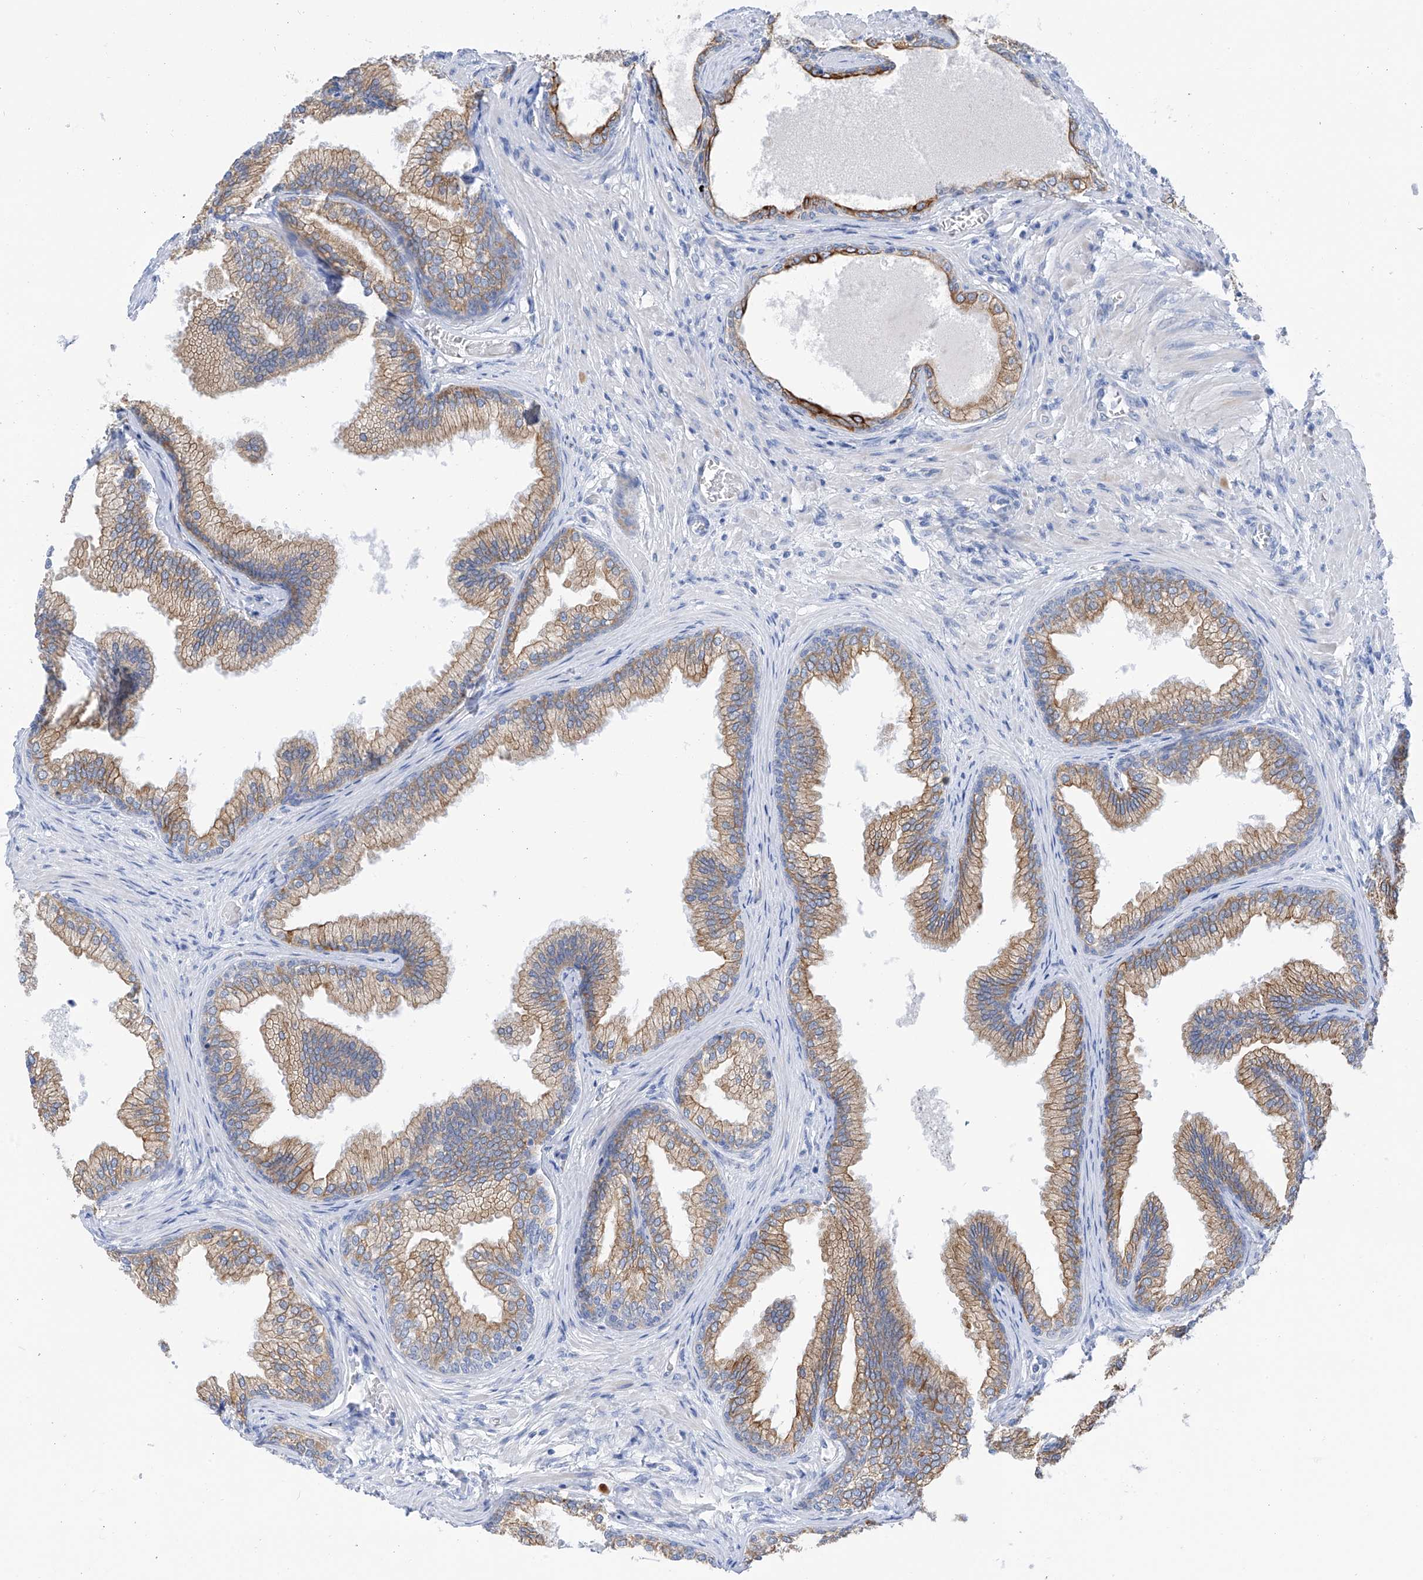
{"staining": {"intensity": "strong", "quantity": ">75%", "location": "cytoplasmic/membranous"}, "tissue": "prostate", "cell_type": "Glandular cells", "image_type": "normal", "snomed": [{"axis": "morphology", "description": "Normal tissue, NOS"}, {"axis": "topography", "description": "Prostate"}], "caption": "Immunohistochemical staining of unremarkable prostate shows high levels of strong cytoplasmic/membranous staining in about >75% of glandular cells.", "gene": "PIK3C2B", "patient": {"sex": "male", "age": 76}}